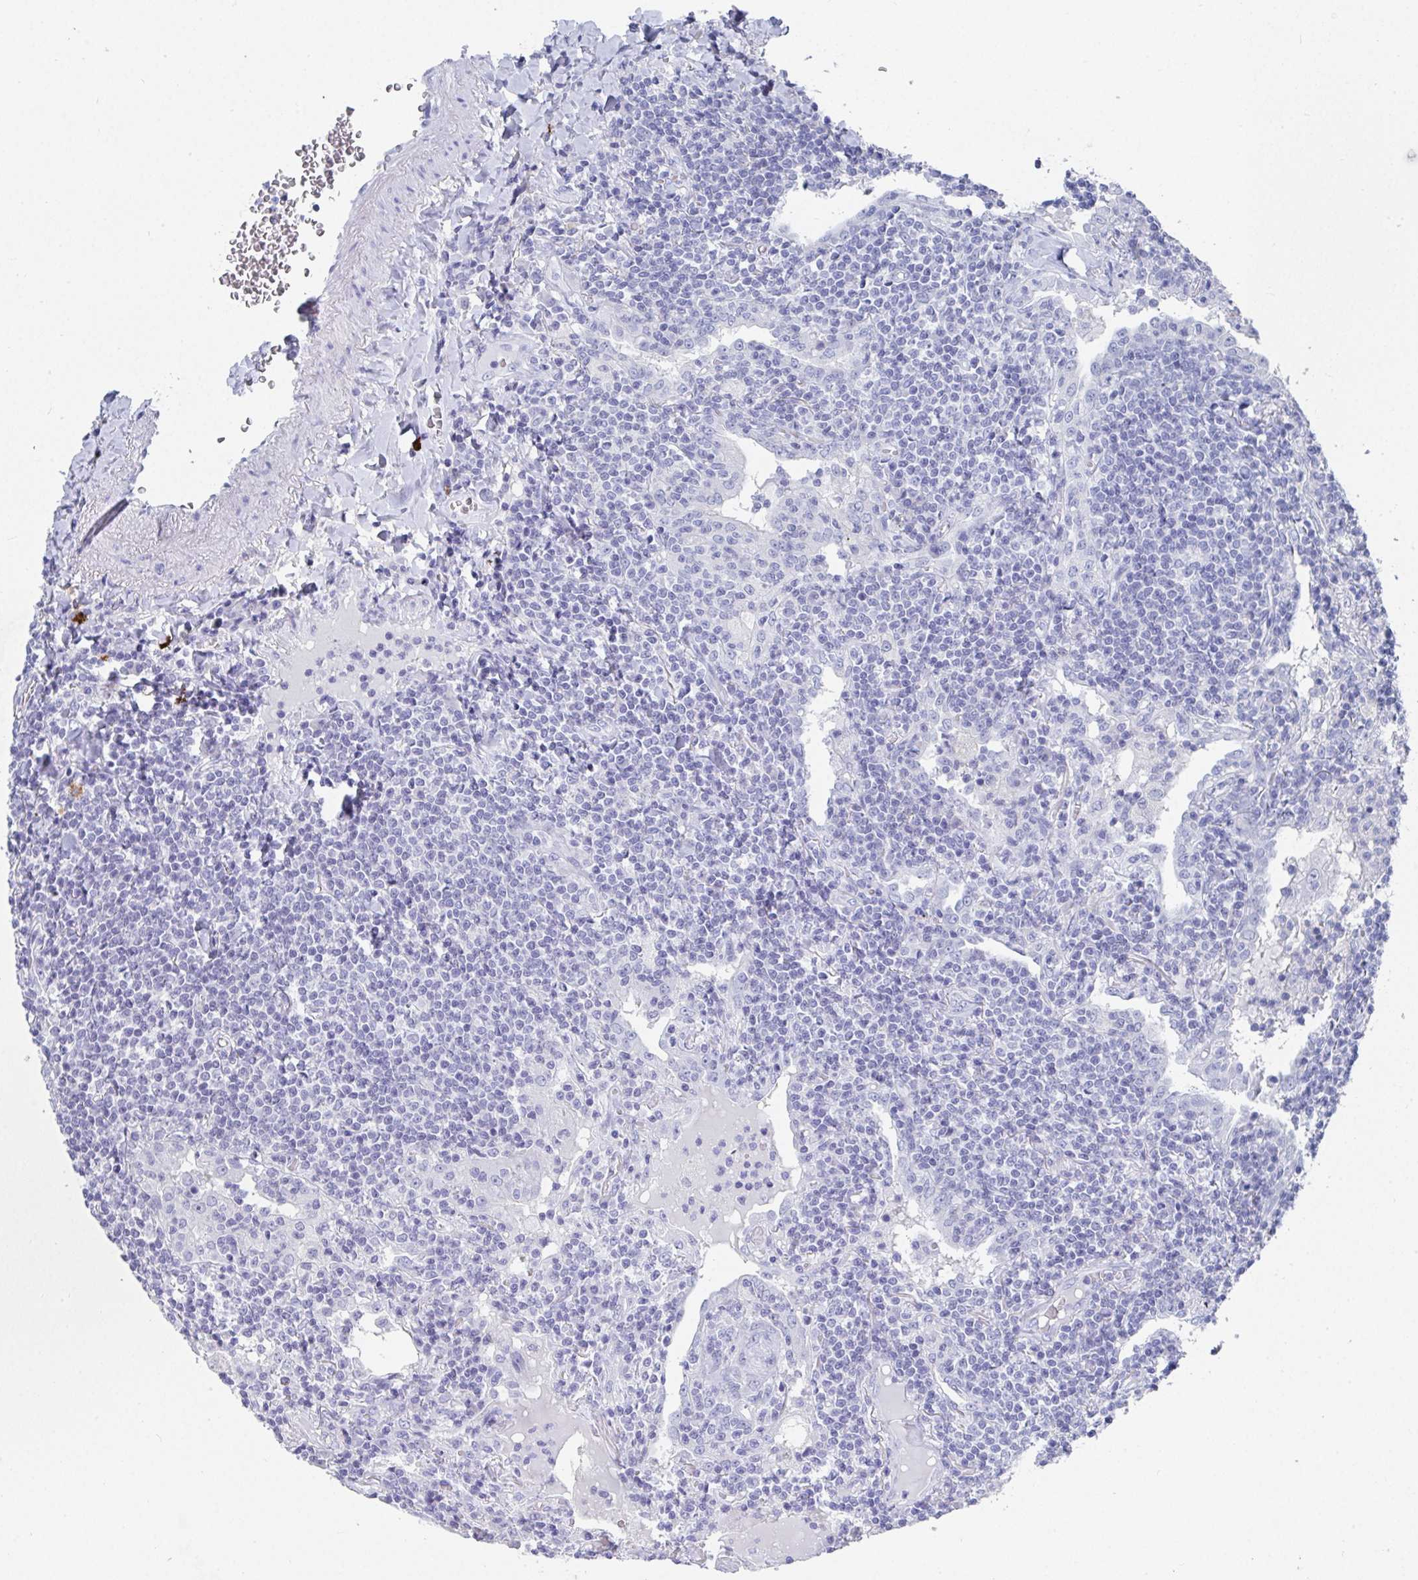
{"staining": {"intensity": "negative", "quantity": "none", "location": "none"}, "tissue": "lymphoma", "cell_type": "Tumor cells", "image_type": "cancer", "snomed": [{"axis": "morphology", "description": "Malignant lymphoma, non-Hodgkin's type, Low grade"}, {"axis": "topography", "description": "Lung"}], "caption": "The image shows no significant positivity in tumor cells of lymphoma.", "gene": "GRIA1", "patient": {"sex": "female", "age": 71}}